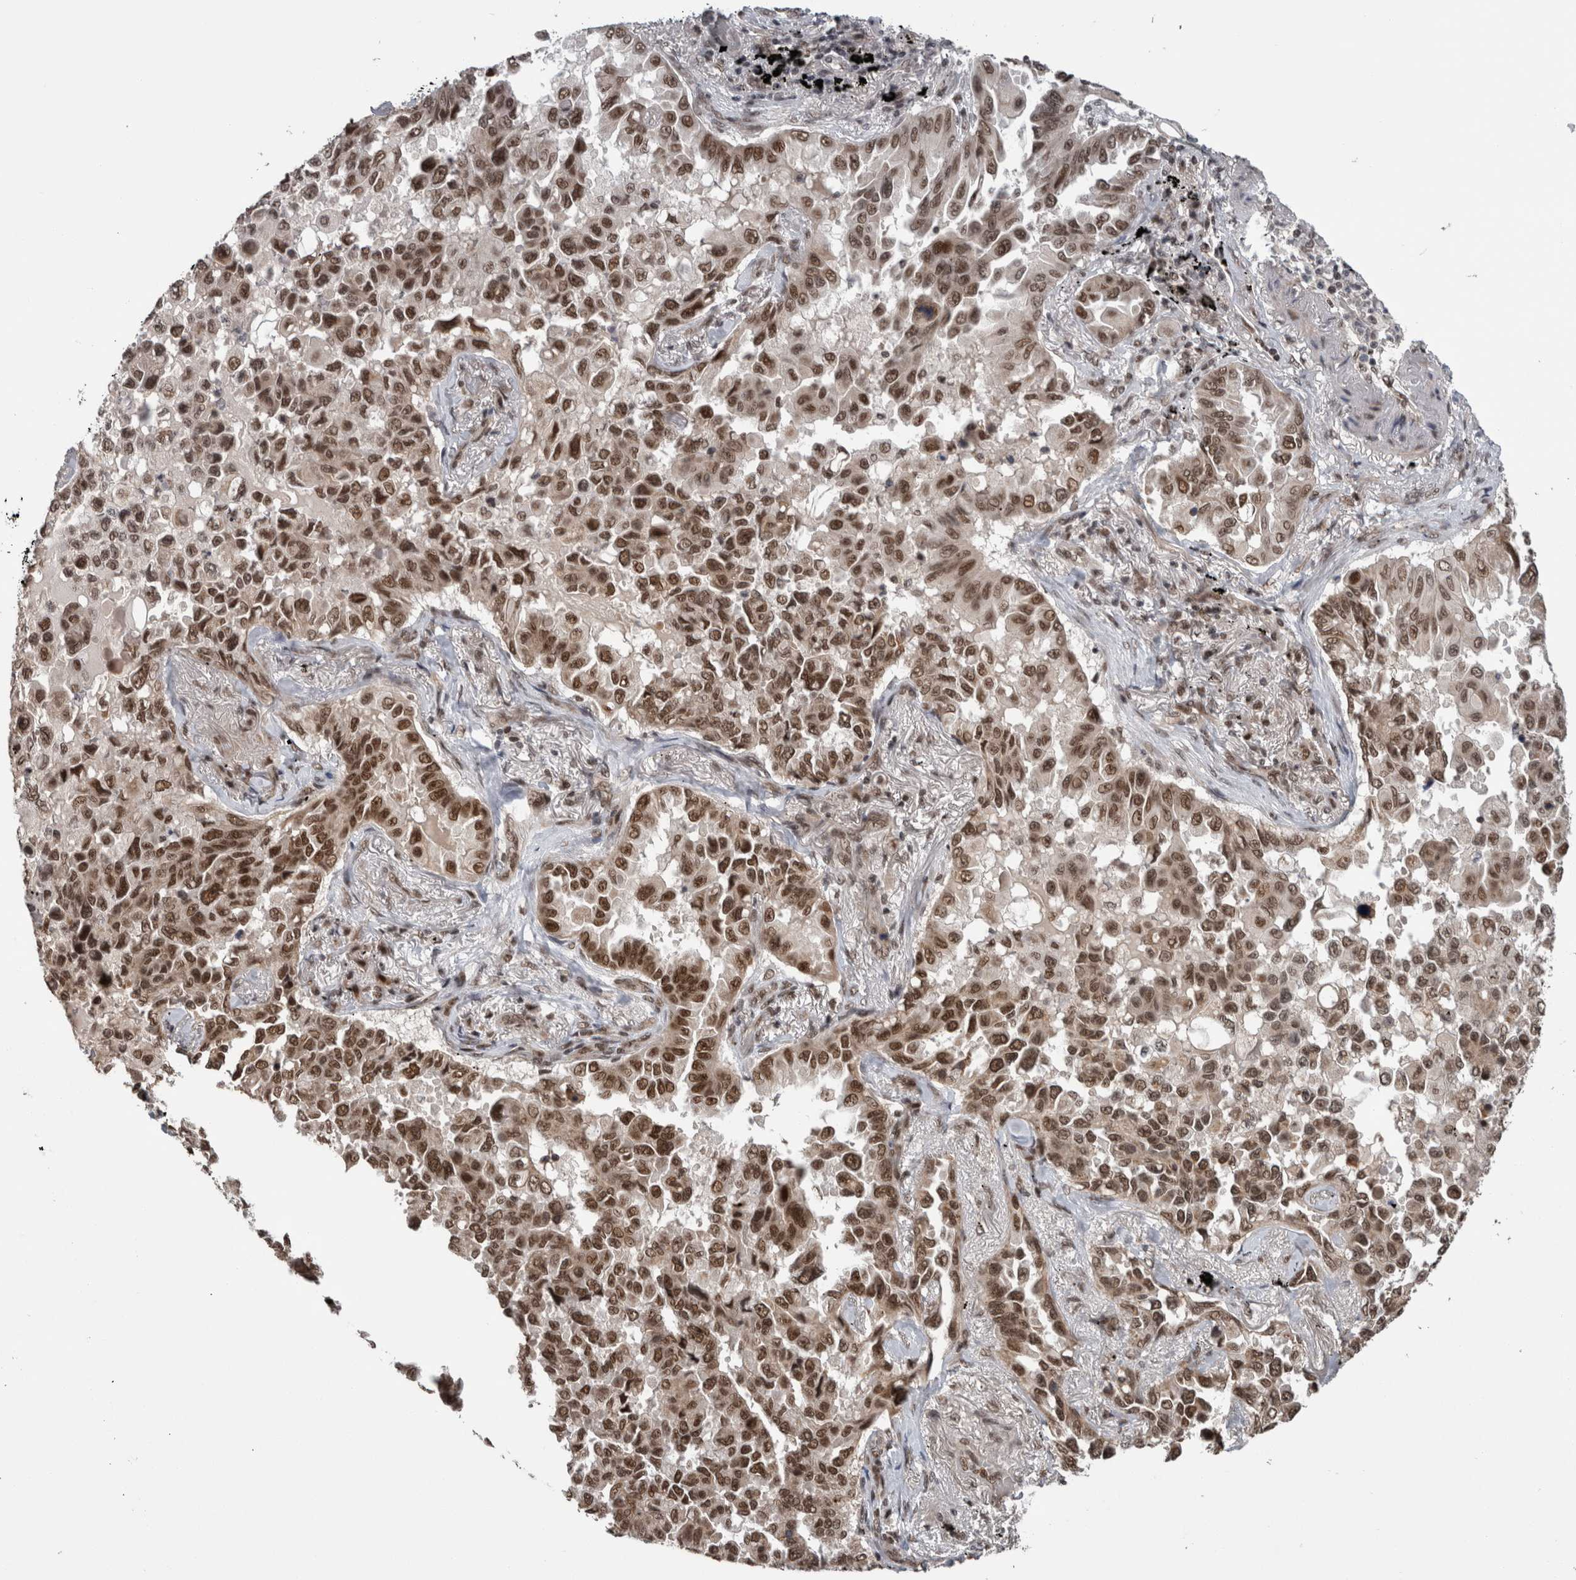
{"staining": {"intensity": "moderate", "quantity": ">75%", "location": "nuclear"}, "tissue": "lung cancer", "cell_type": "Tumor cells", "image_type": "cancer", "snomed": [{"axis": "morphology", "description": "Adenocarcinoma, NOS"}, {"axis": "topography", "description": "Lung"}], "caption": "Lung cancer stained with DAB (3,3'-diaminobenzidine) immunohistochemistry exhibits medium levels of moderate nuclear positivity in approximately >75% of tumor cells.", "gene": "CPSF2", "patient": {"sex": "female", "age": 67}}